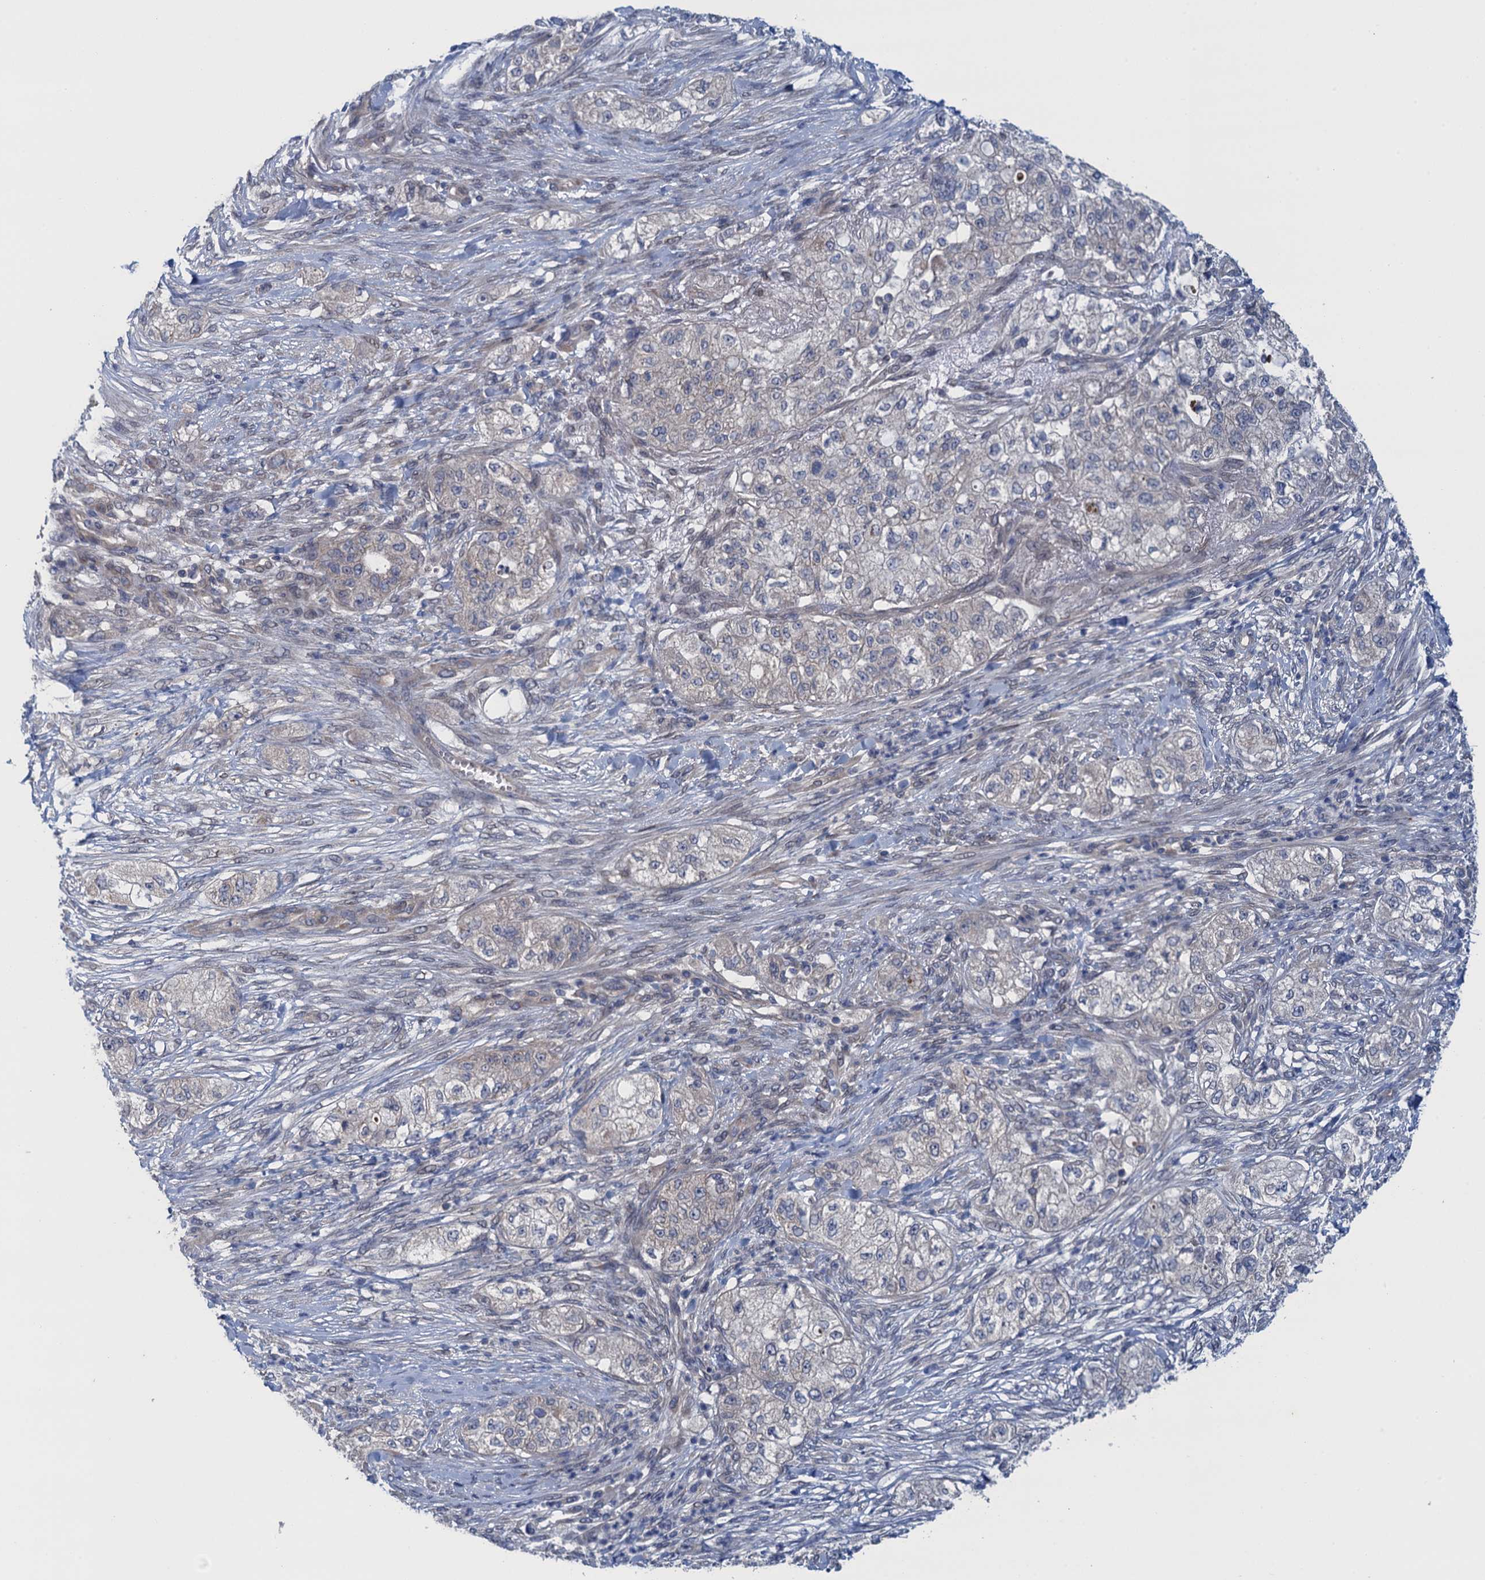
{"staining": {"intensity": "negative", "quantity": "none", "location": "none"}, "tissue": "pancreatic cancer", "cell_type": "Tumor cells", "image_type": "cancer", "snomed": [{"axis": "morphology", "description": "Adenocarcinoma, NOS"}, {"axis": "topography", "description": "Pancreas"}], "caption": "High power microscopy image of an immunohistochemistry image of pancreatic cancer, revealing no significant positivity in tumor cells.", "gene": "CTU2", "patient": {"sex": "female", "age": 78}}